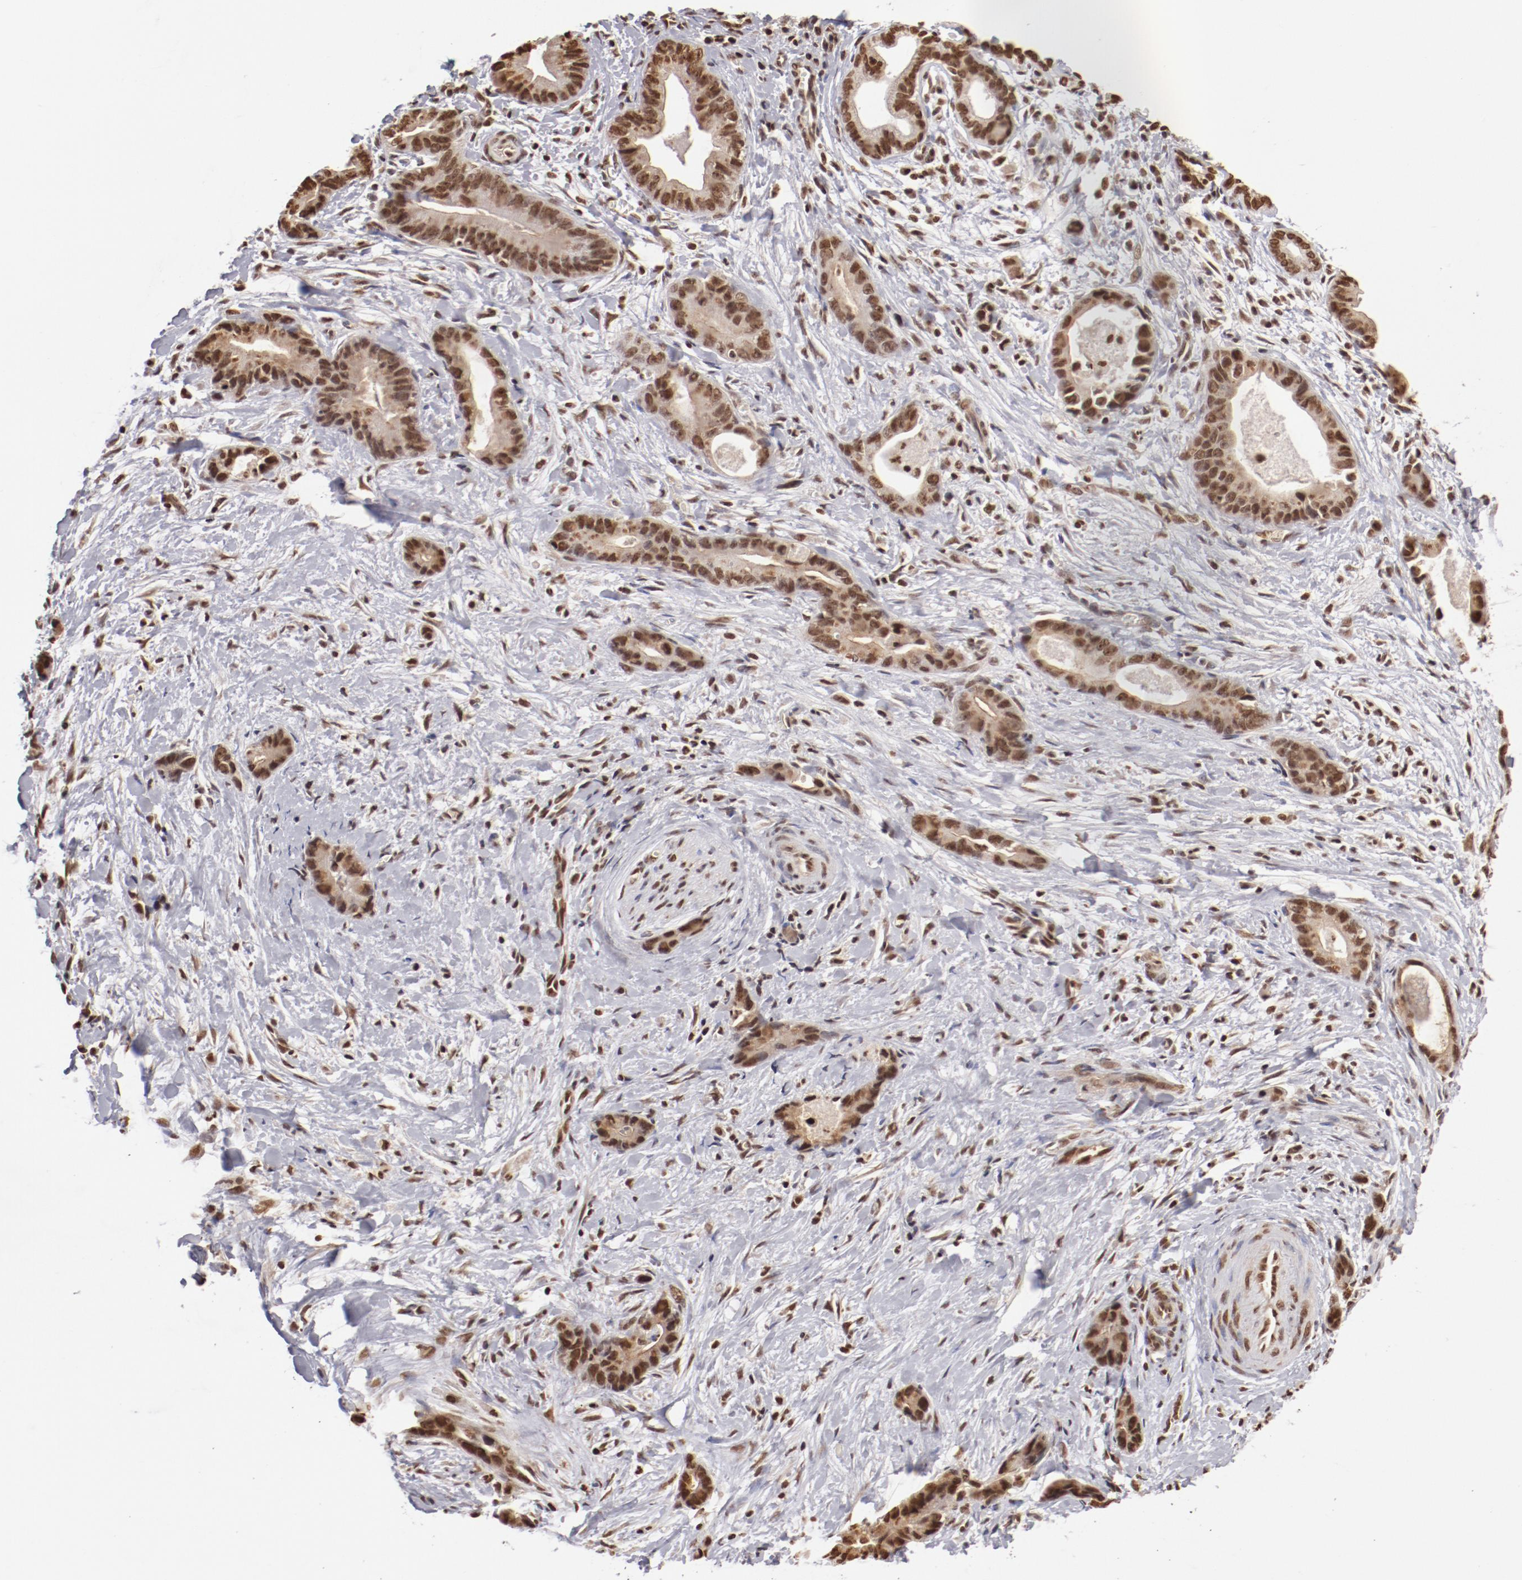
{"staining": {"intensity": "moderate", "quantity": ">75%", "location": "nuclear"}, "tissue": "liver cancer", "cell_type": "Tumor cells", "image_type": "cancer", "snomed": [{"axis": "morphology", "description": "Cholangiocarcinoma"}, {"axis": "topography", "description": "Liver"}], "caption": "About >75% of tumor cells in human liver cancer (cholangiocarcinoma) show moderate nuclear protein expression as visualized by brown immunohistochemical staining.", "gene": "ABL2", "patient": {"sex": "female", "age": 55}}